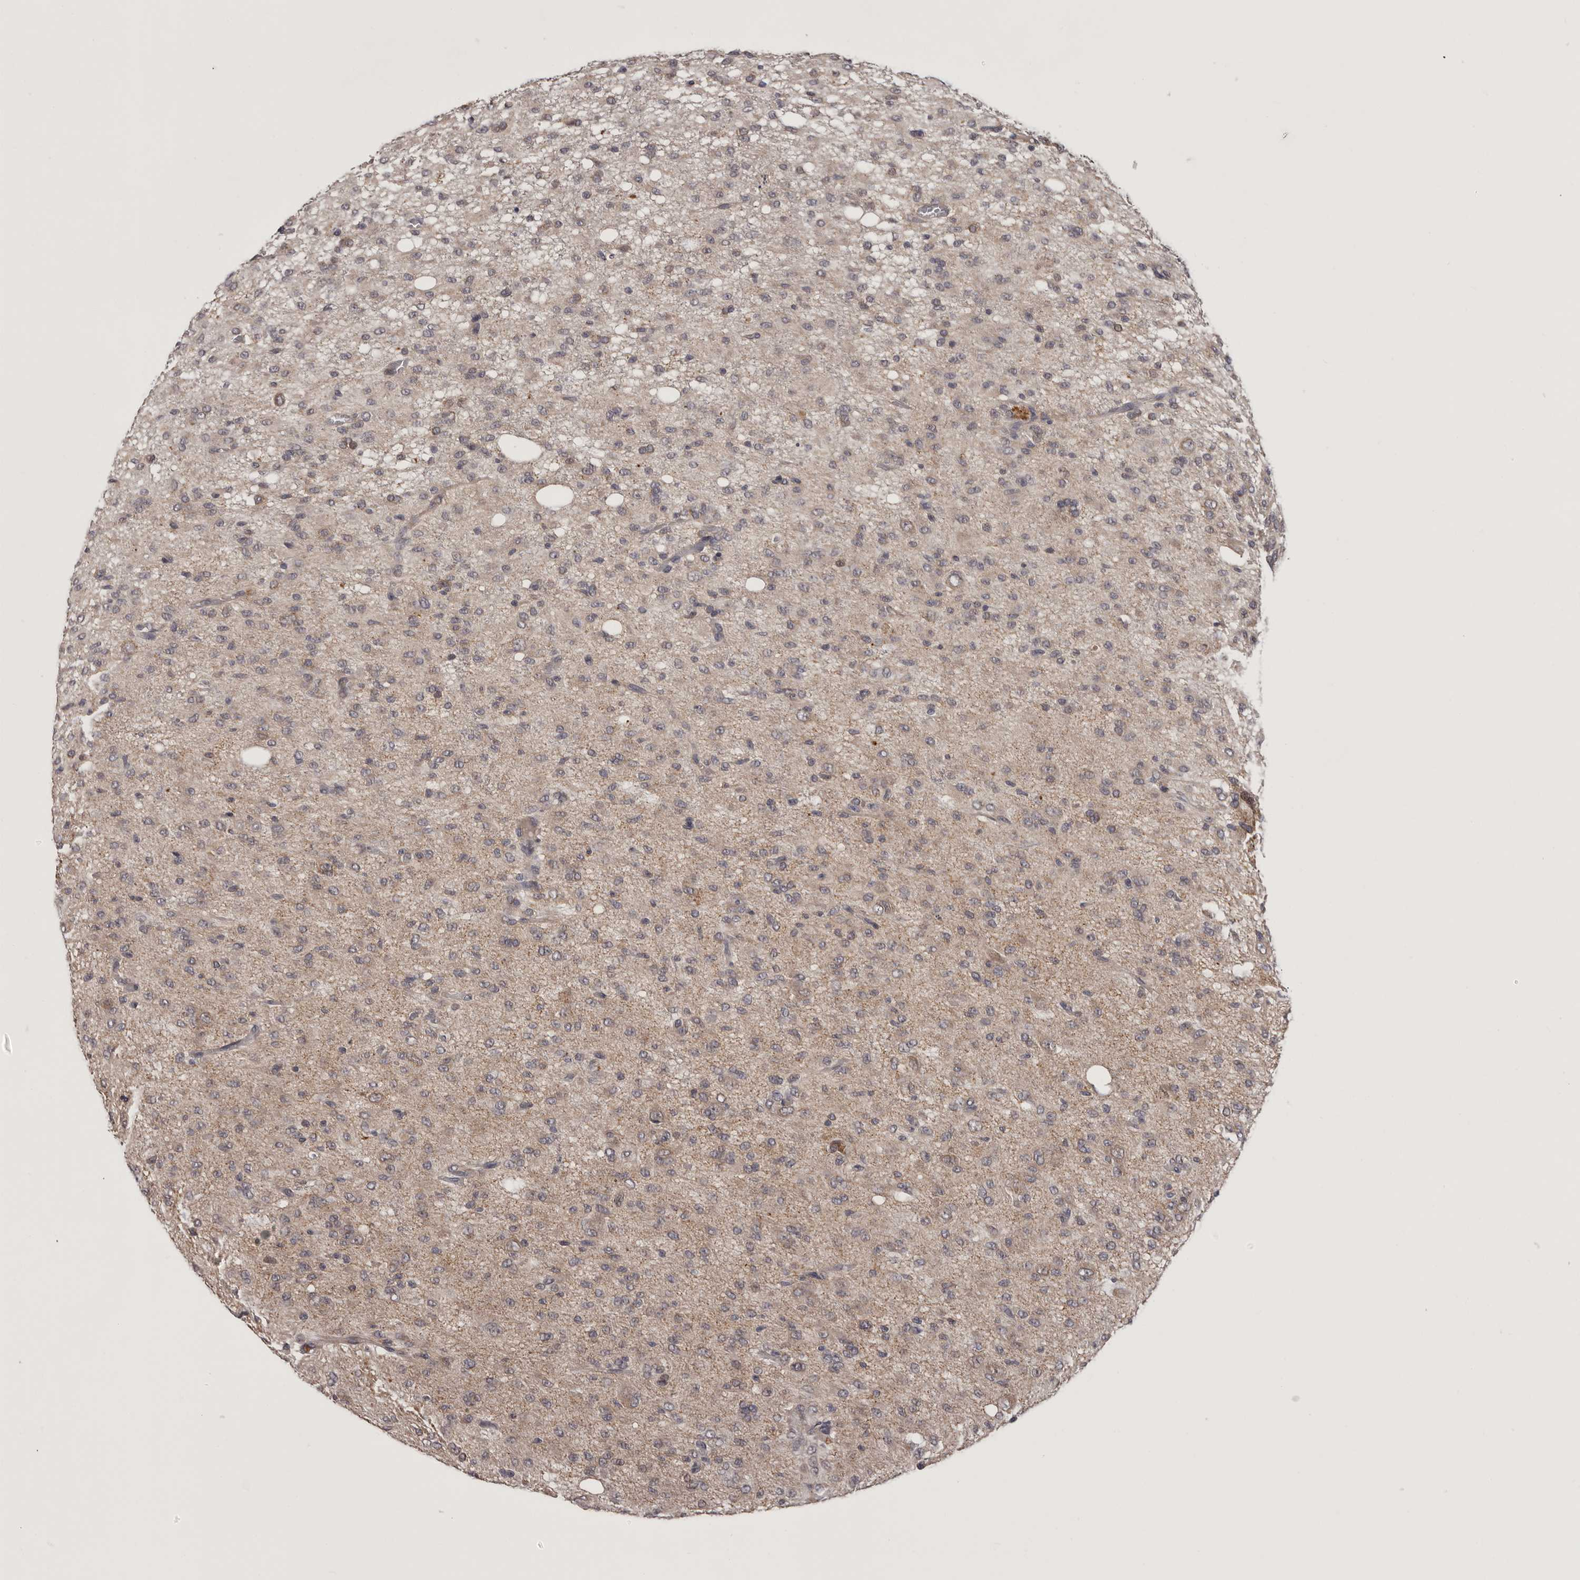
{"staining": {"intensity": "weak", "quantity": "25%-75%", "location": "cytoplasmic/membranous"}, "tissue": "glioma", "cell_type": "Tumor cells", "image_type": "cancer", "snomed": [{"axis": "morphology", "description": "Glioma, malignant, High grade"}, {"axis": "topography", "description": "Brain"}], "caption": "DAB (3,3'-diaminobenzidine) immunohistochemical staining of human malignant glioma (high-grade) reveals weak cytoplasmic/membranous protein expression in about 25%-75% of tumor cells.", "gene": "MED8", "patient": {"sex": "female", "age": 59}}